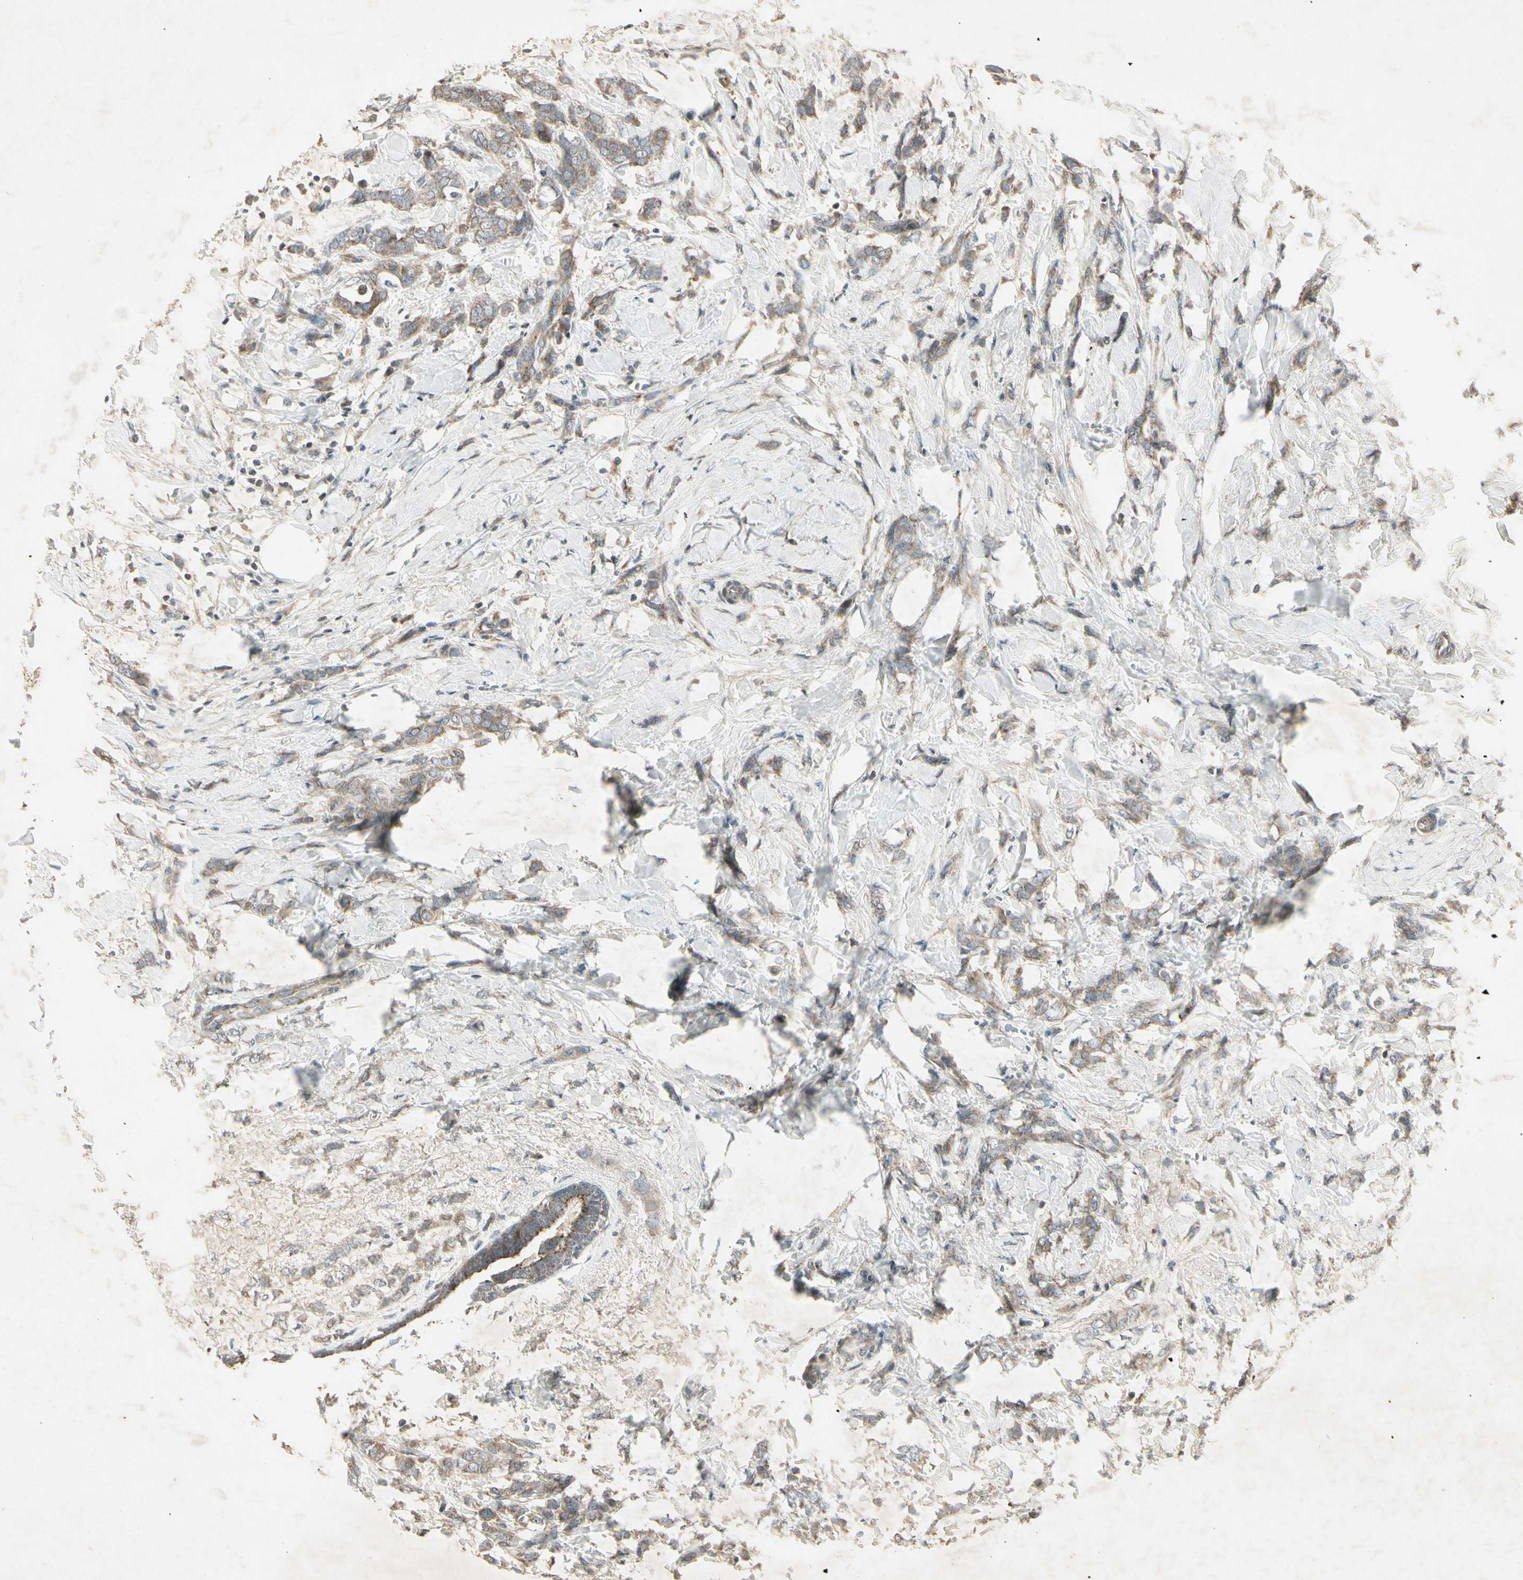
{"staining": {"intensity": "weak", "quantity": ">75%", "location": "cytoplasmic/membranous"}, "tissue": "breast cancer", "cell_type": "Tumor cells", "image_type": "cancer", "snomed": [{"axis": "morphology", "description": "Lobular carcinoma, in situ"}, {"axis": "morphology", "description": "Lobular carcinoma"}, {"axis": "topography", "description": "Breast"}], "caption": "A brown stain highlights weak cytoplasmic/membranous expression of a protein in human lobular carcinoma (breast) tumor cells. Nuclei are stained in blue.", "gene": "TEK", "patient": {"sex": "female", "age": 41}}